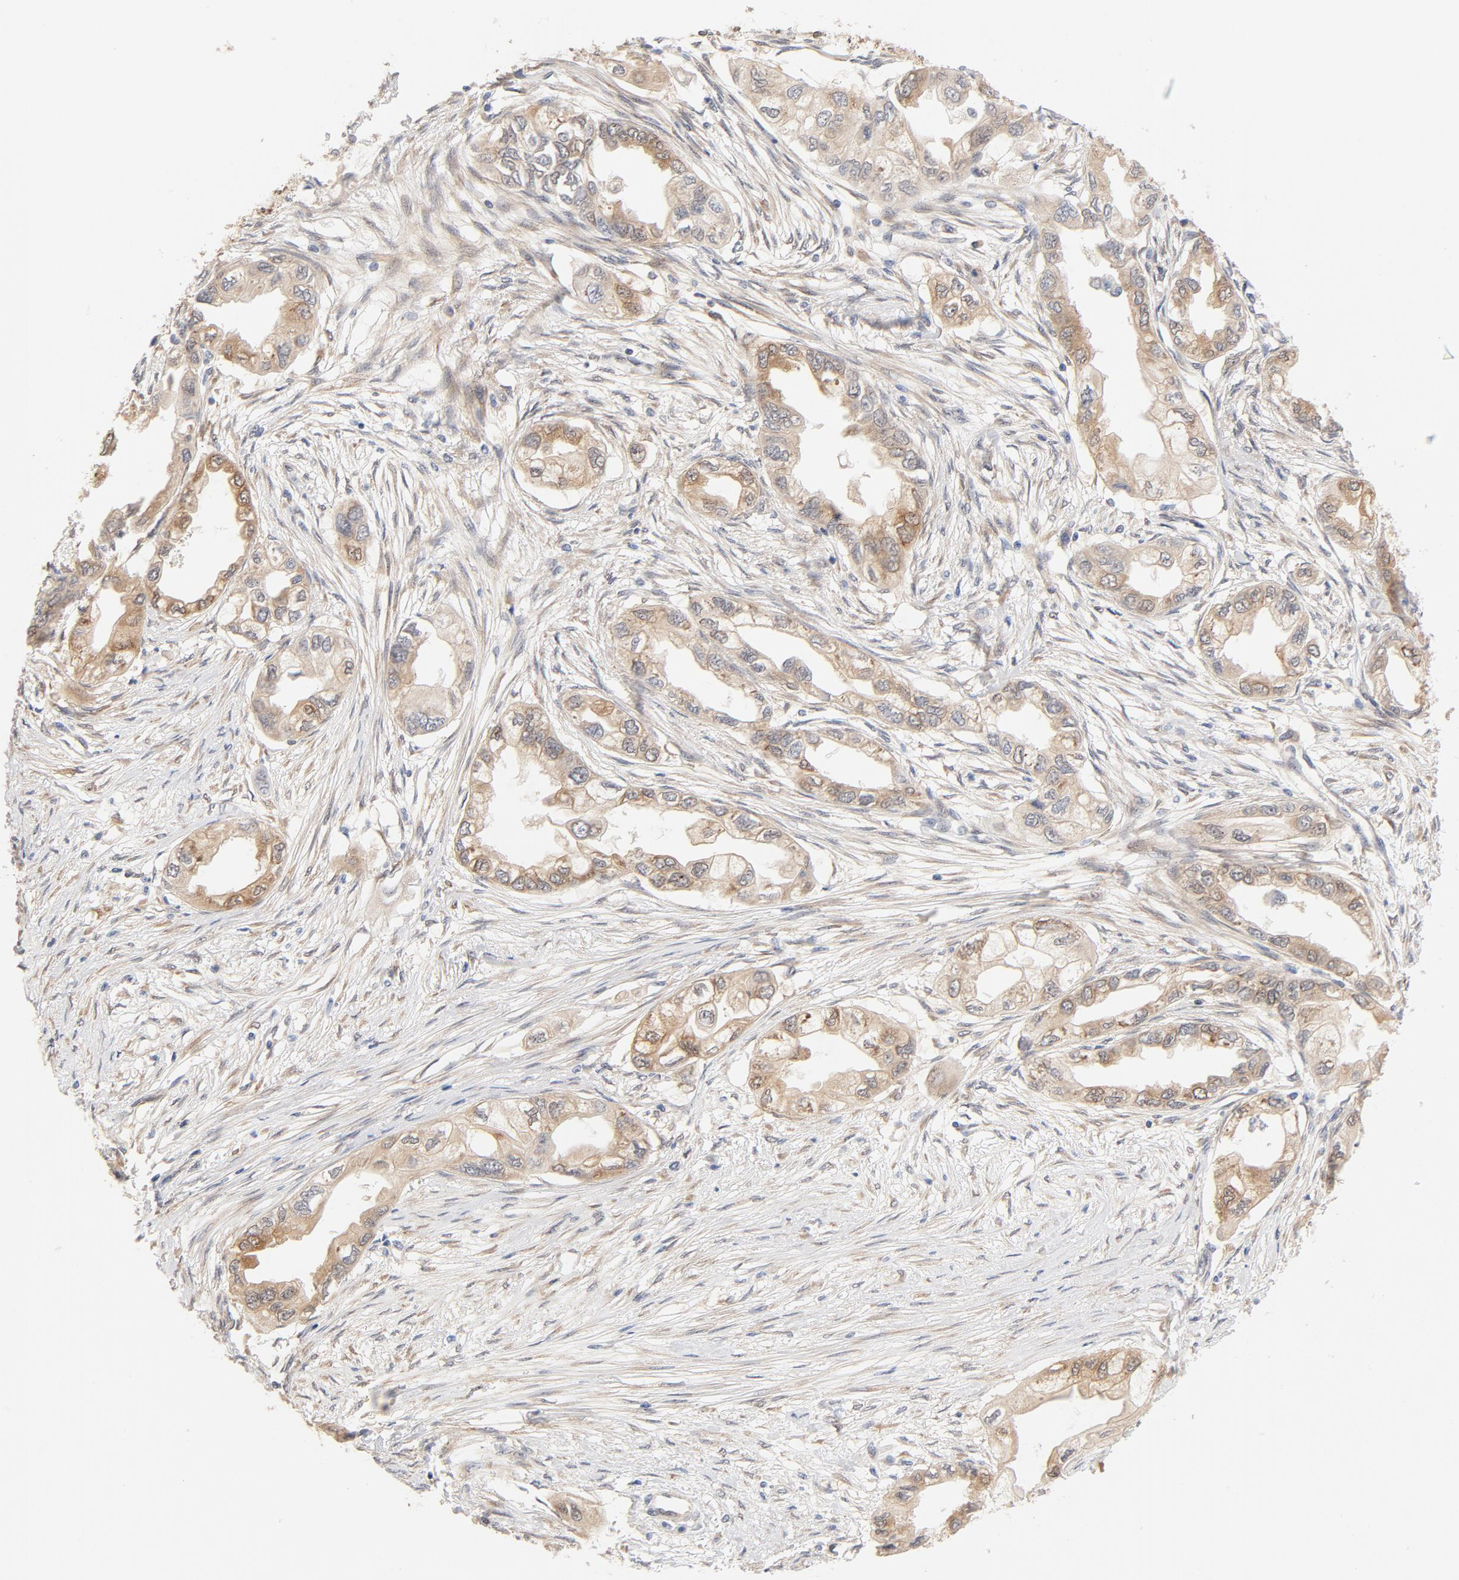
{"staining": {"intensity": "moderate", "quantity": ">75%", "location": "cytoplasmic/membranous"}, "tissue": "endometrial cancer", "cell_type": "Tumor cells", "image_type": "cancer", "snomed": [{"axis": "morphology", "description": "Adenocarcinoma, NOS"}, {"axis": "topography", "description": "Endometrium"}], "caption": "Moderate cytoplasmic/membranous staining is seen in about >75% of tumor cells in endometrial adenocarcinoma.", "gene": "EIF4E", "patient": {"sex": "female", "age": 67}}